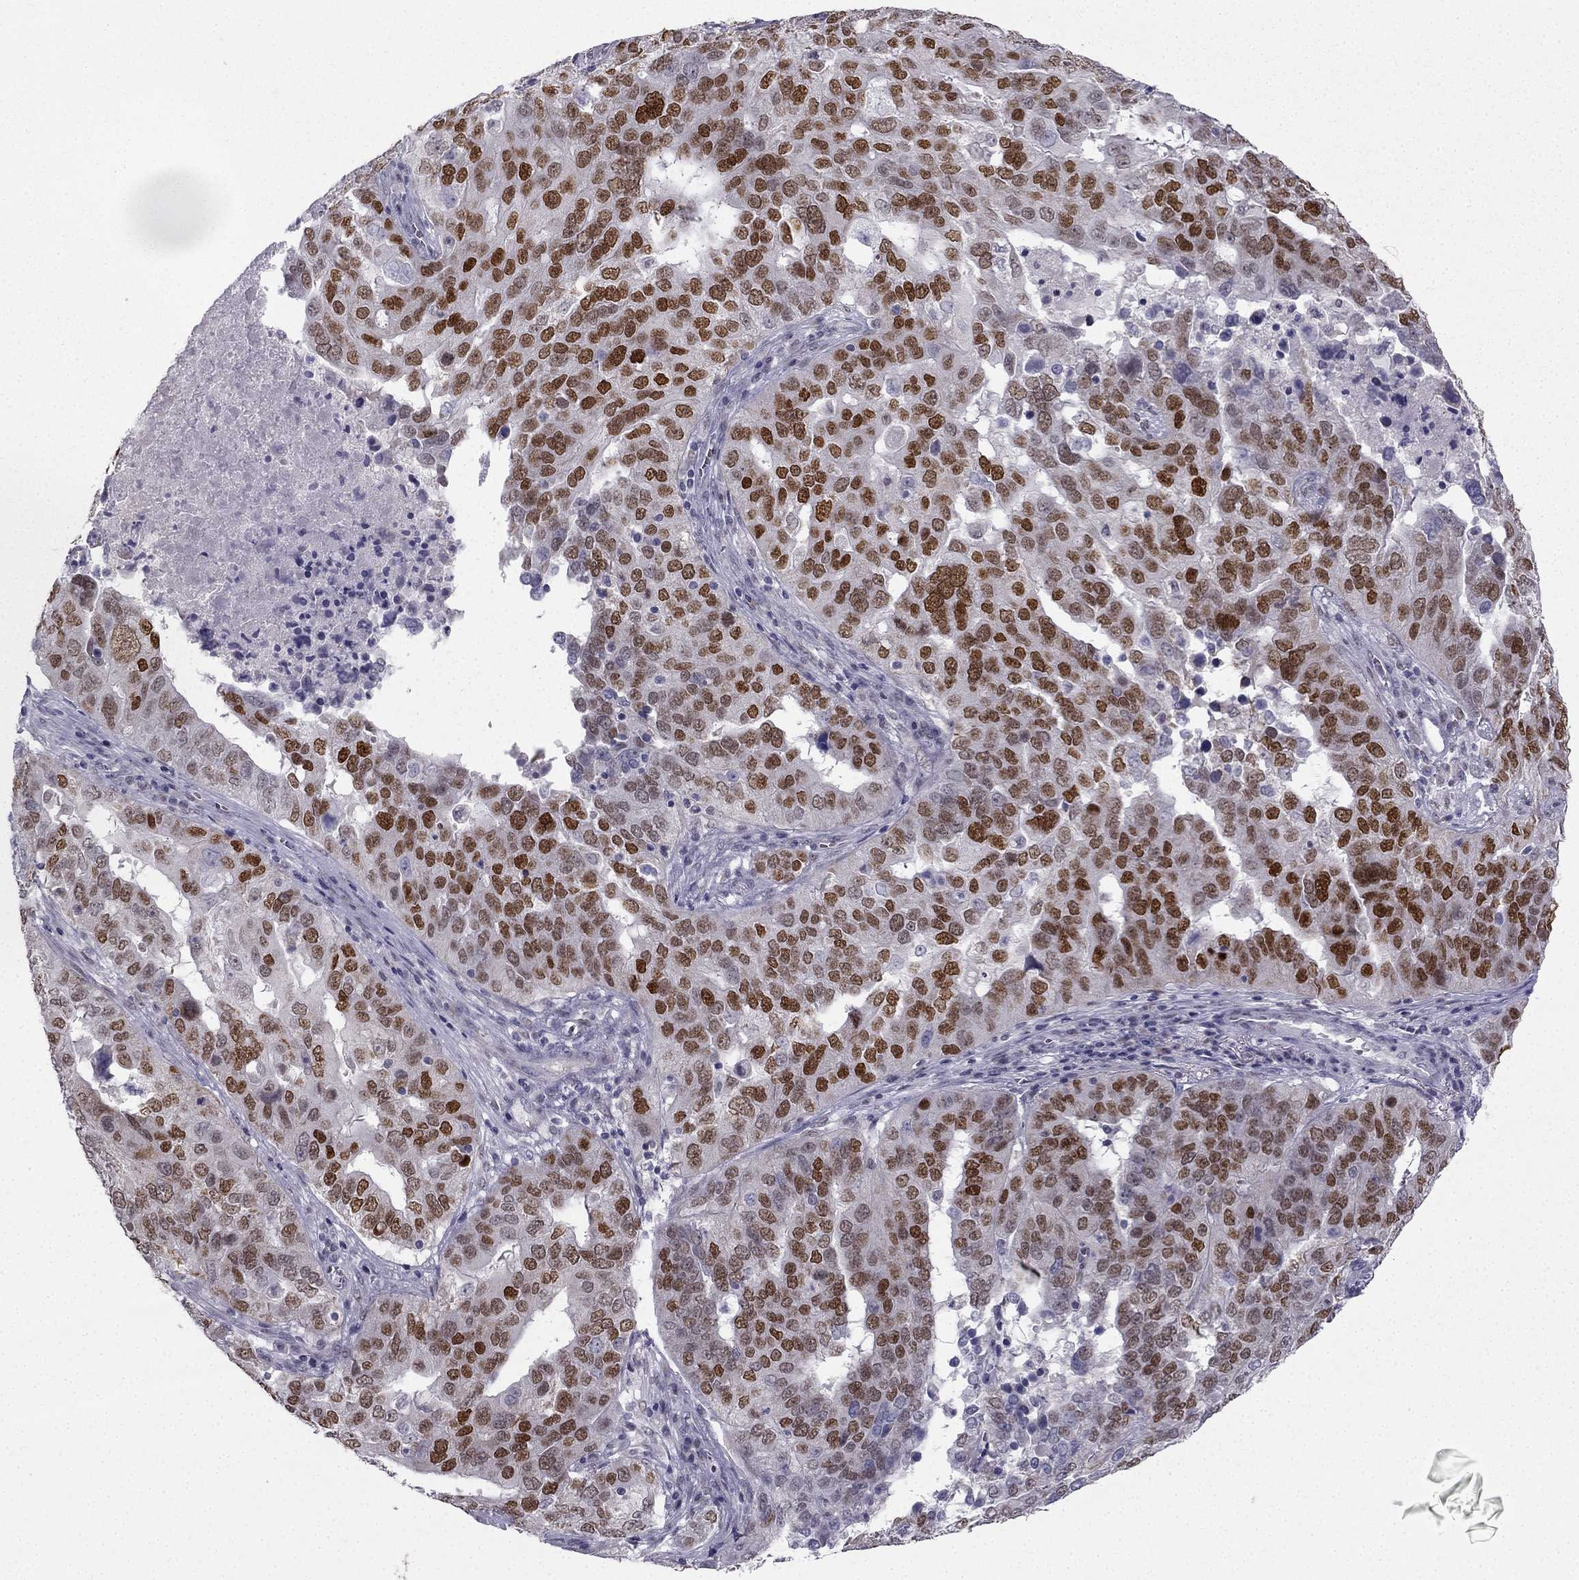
{"staining": {"intensity": "strong", "quantity": ">75%", "location": "nuclear"}, "tissue": "ovarian cancer", "cell_type": "Tumor cells", "image_type": "cancer", "snomed": [{"axis": "morphology", "description": "Carcinoma, endometroid"}, {"axis": "topography", "description": "Soft tissue"}, {"axis": "topography", "description": "Ovary"}], "caption": "IHC (DAB) staining of ovarian cancer (endometroid carcinoma) shows strong nuclear protein staining in about >75% of tumor cells.", "gene": "TRPS1", "patient": {"sex": "female", "age": 52}}